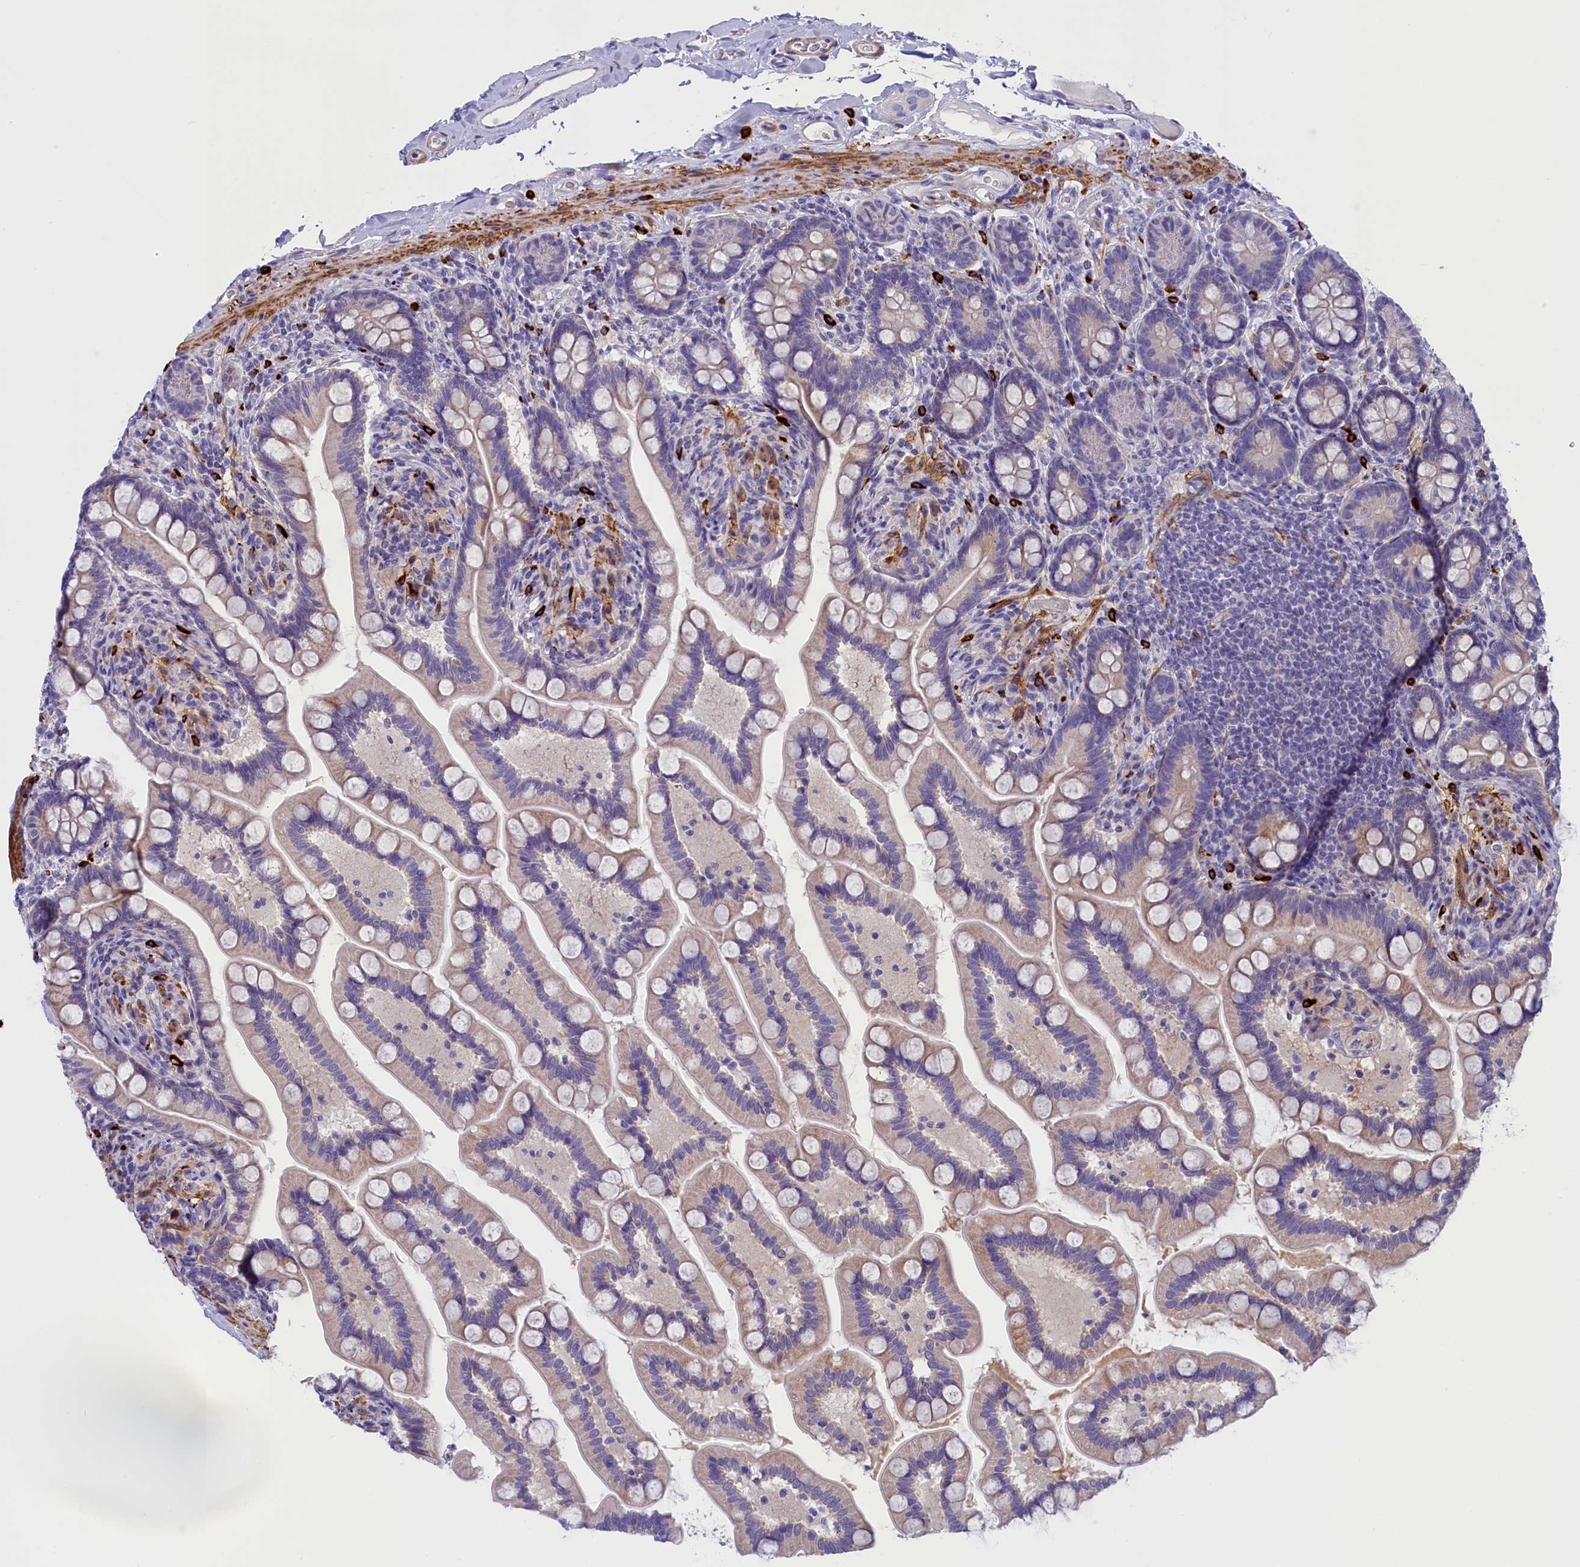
{"staining": {"intensity": "weak", "quantity": "25%-75%", "location": "cytoplasmic/membranous"}, "tissue": "small intestine", "cell_type": "Glandular cells", "image_type": "normal", "snomed": [{"axis": "morphology", "description": "Normal tissue, NOS"}, {"axis": "topography", "description": "Small intestine"}], "caption": "A low amount of weak cytoplasmic/membranous staining is appreciated in about 25%-75% of glandular cells in benign small intestine. (IHC, brightfield microscopy, high magnification).", "gene": "RTTN", "patient": {"sex": "female", "age": 64}}